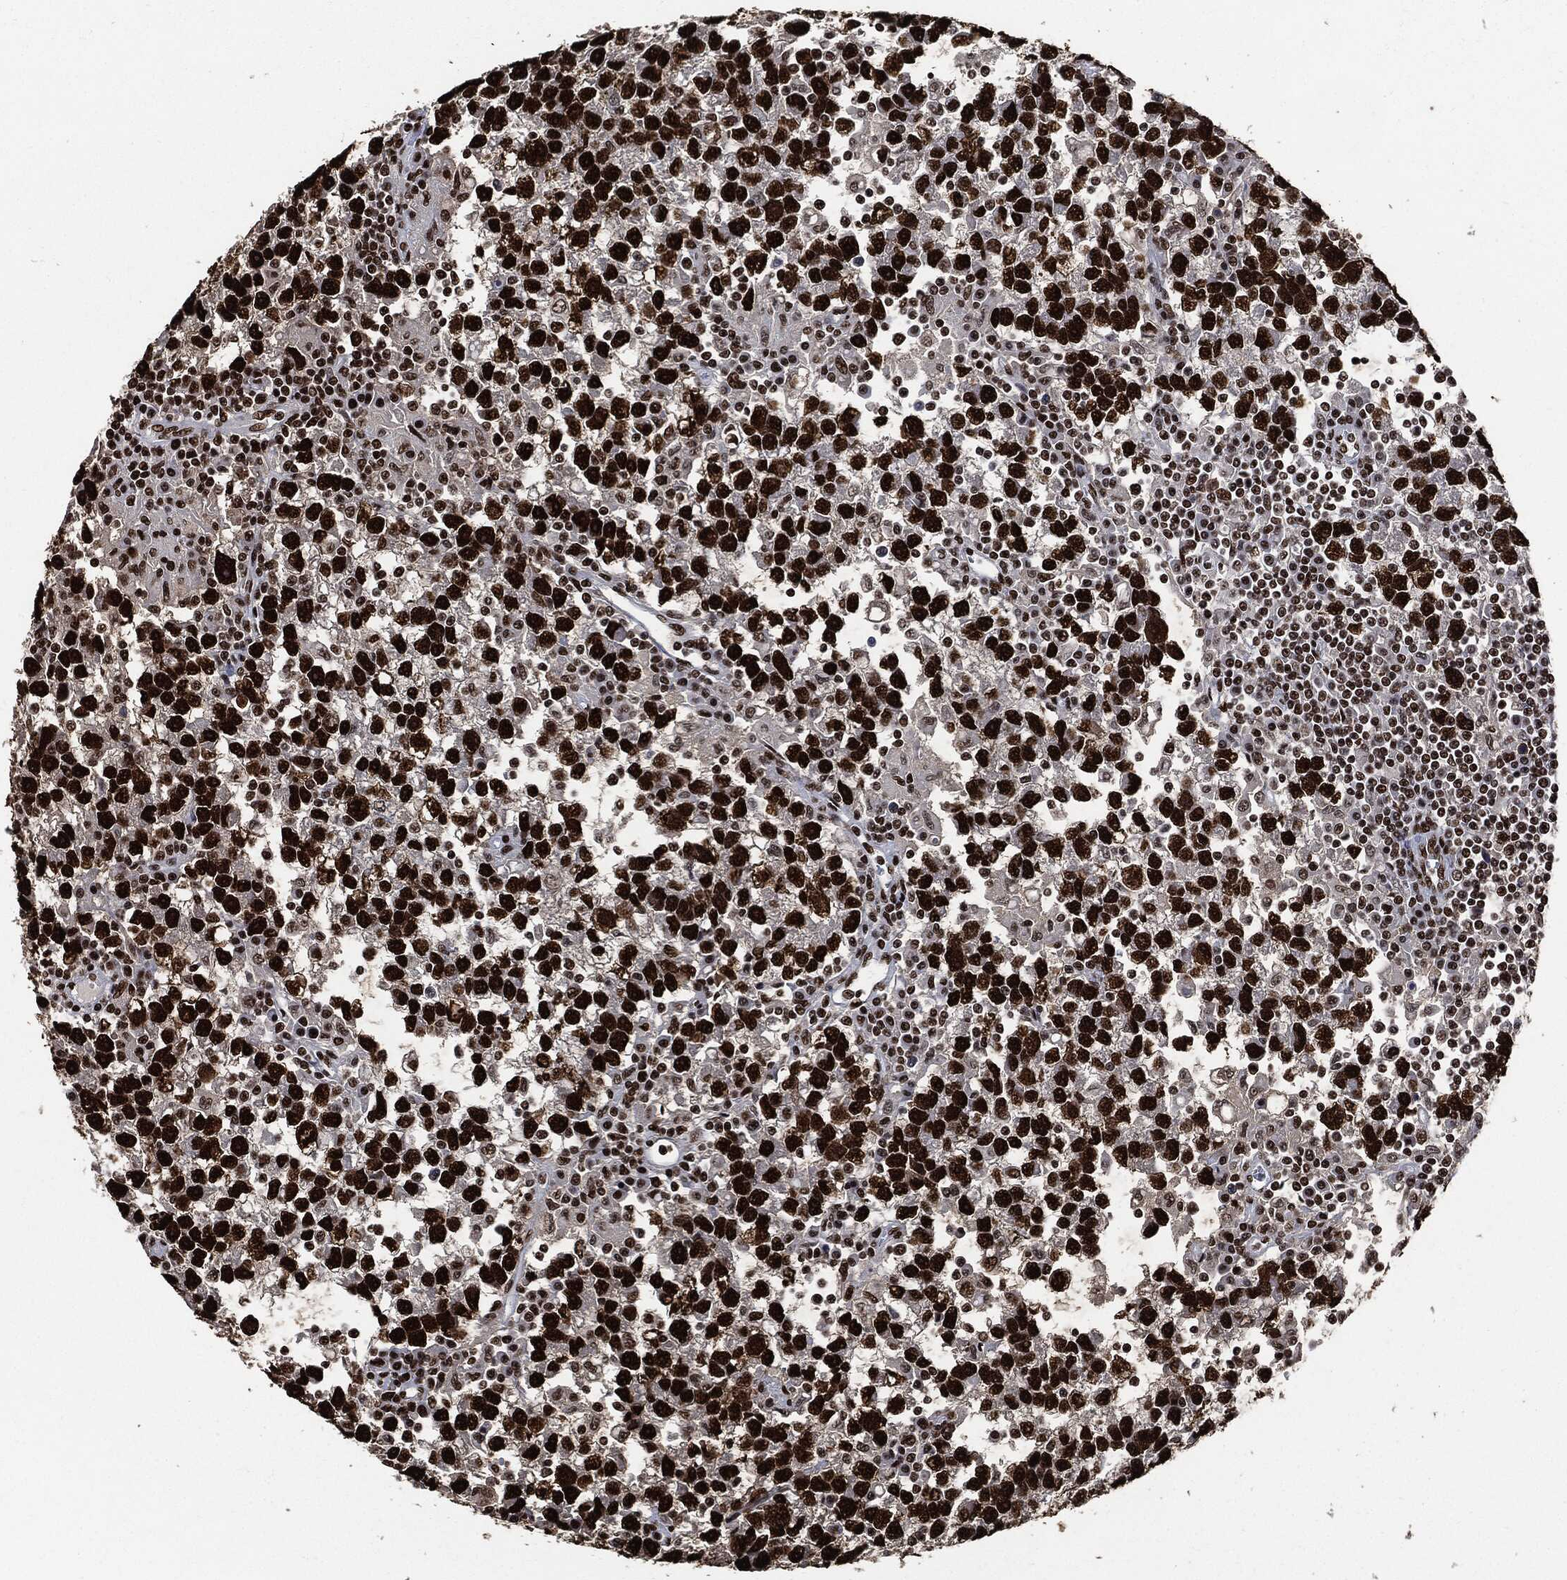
{"staining": {"intensity": "strong", "quantity": ">75%", "location": "nuclear"}, "tissue": "testis cancer", "cell_type": "Tumor cells", "image_type": "cancer", "snomed": [{"axis": "morphology", "description": "Seminoma, NOS"}, {"axis": "topography", "description": "Testis"}], "caption": "Testis cancer (seminoma) tissue displays strong nuclear positivity in about >75% of tumor cells", "gene": "RECQL", "patient": {"sex": "male", "age": 47}}